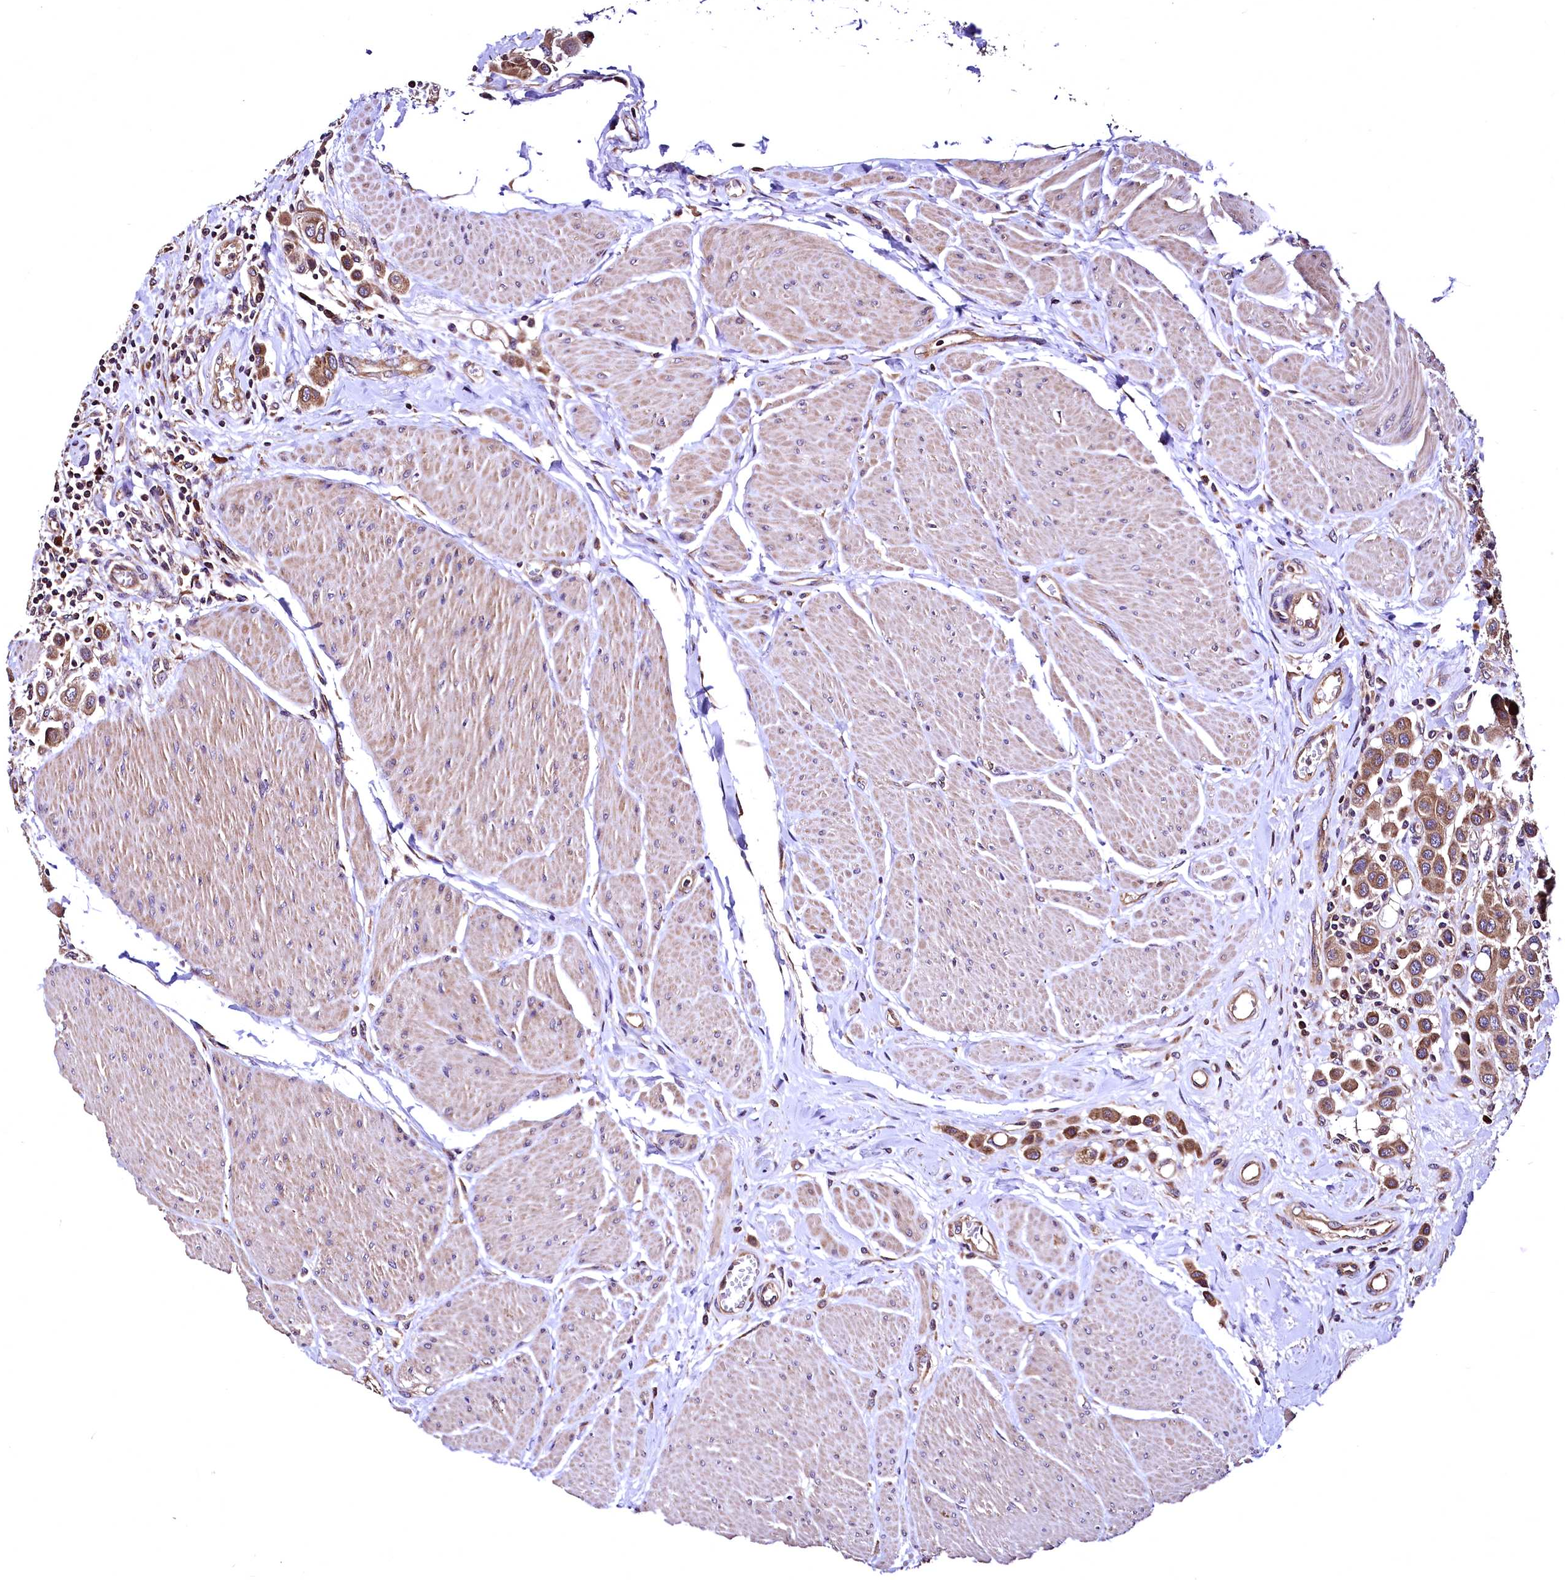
{"staining": {"intensity": "moderate", "quantity": ">75%", "location": "cytoplasmic/membranous"}, "tissue": "urothelial cancer", "cell_type": "Tumor cells", "image_type": "cancer", "snomed": [{"axis": "morphology", "description": "Urothelial carcinoma, High grade"}, {"axis": "topography", "description": "Urinary bladder"}], "caption": "Urothelial cancer was stained to show a protein in brown. There is medium levels of moderate cytoplasmic/membranous staining in approximately >75% of tumor cells.", "gene": "LRSAM1", "patient": {"sex": "male", "age": 50}}